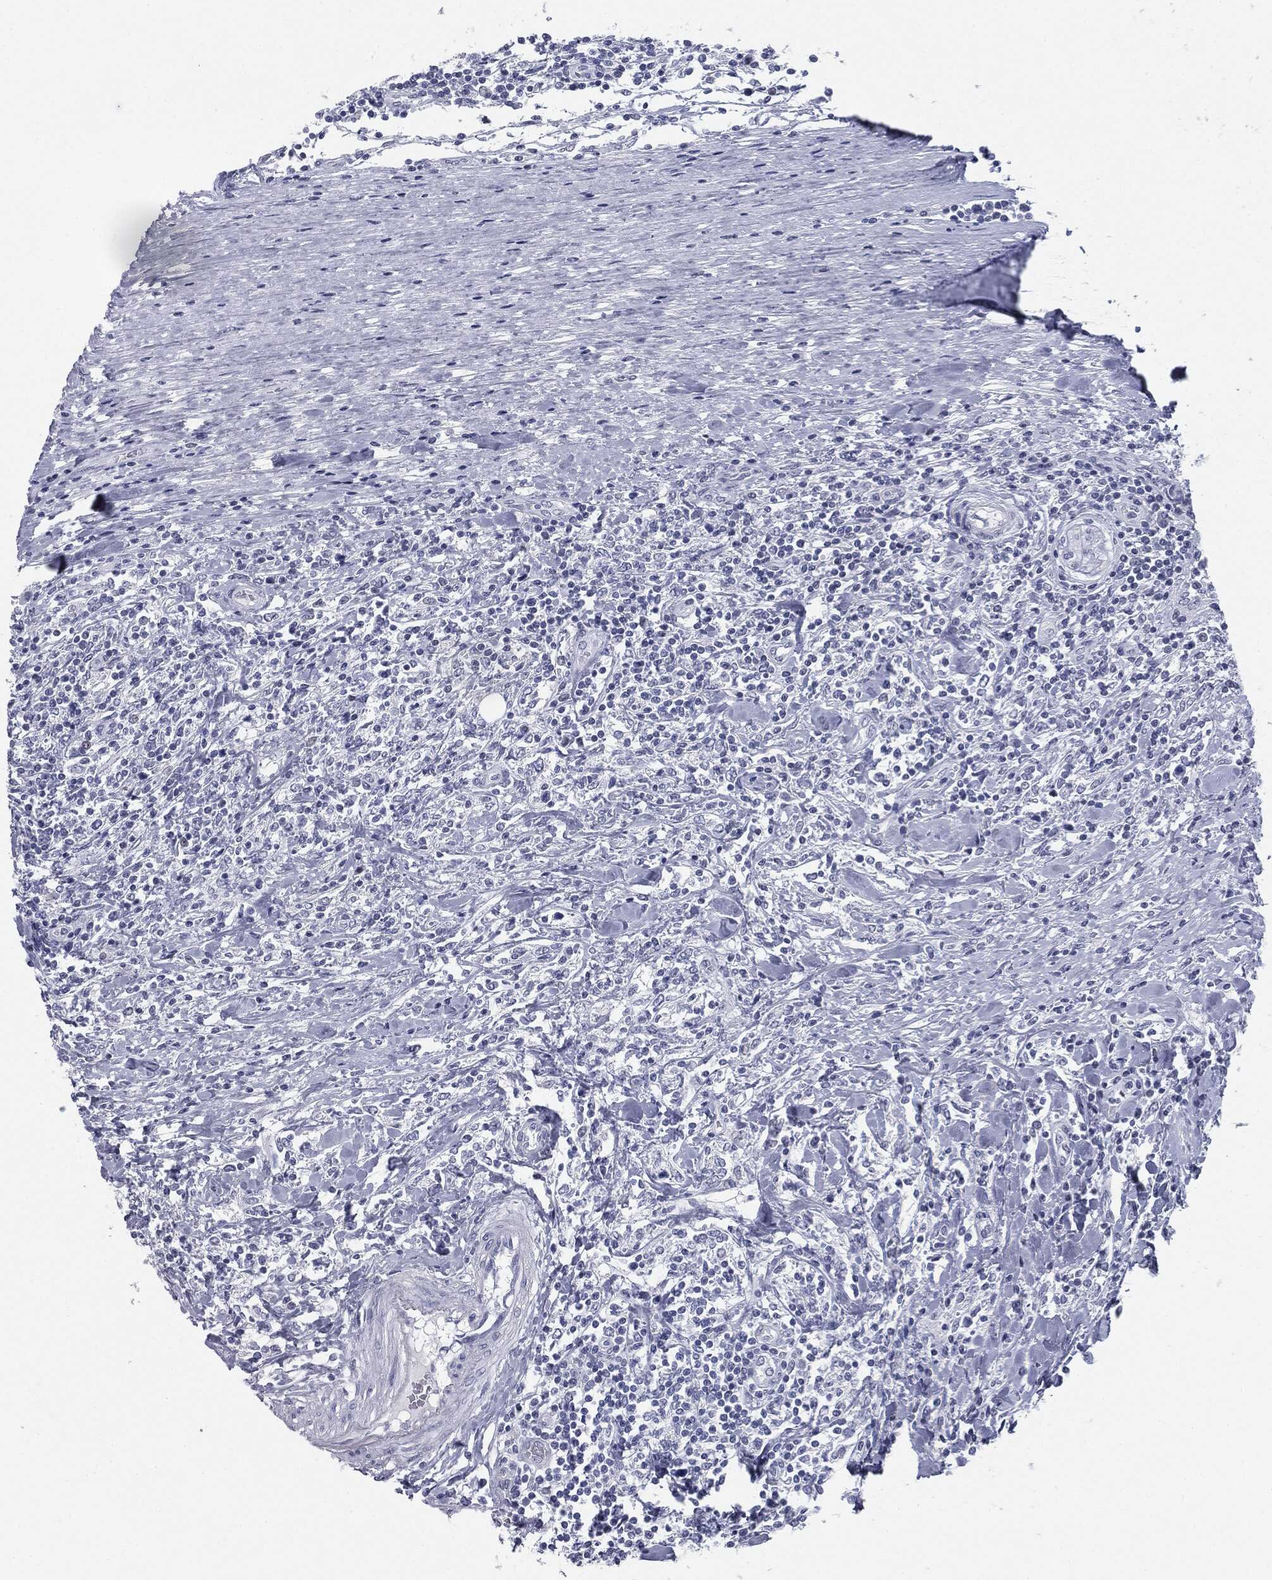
{"staining": {"intensity": "negative", "quantity": "none", "location": "none"}, "tissue": "lymphoma", "cell_type": "Tumor cells", "image_type": "cancer", "snomed": [{"axis": "morphology", "description": "Malignant lymphoma, non-Hodgkin's type, High grade"}, {"axis": "topography", "description": "Lymph node"}], "caption": "Lymphoma stained for a protein using IHC shows no expression tumor cells.", "gene": "TPO", "patient": {"sex": "female", "age": 84}}